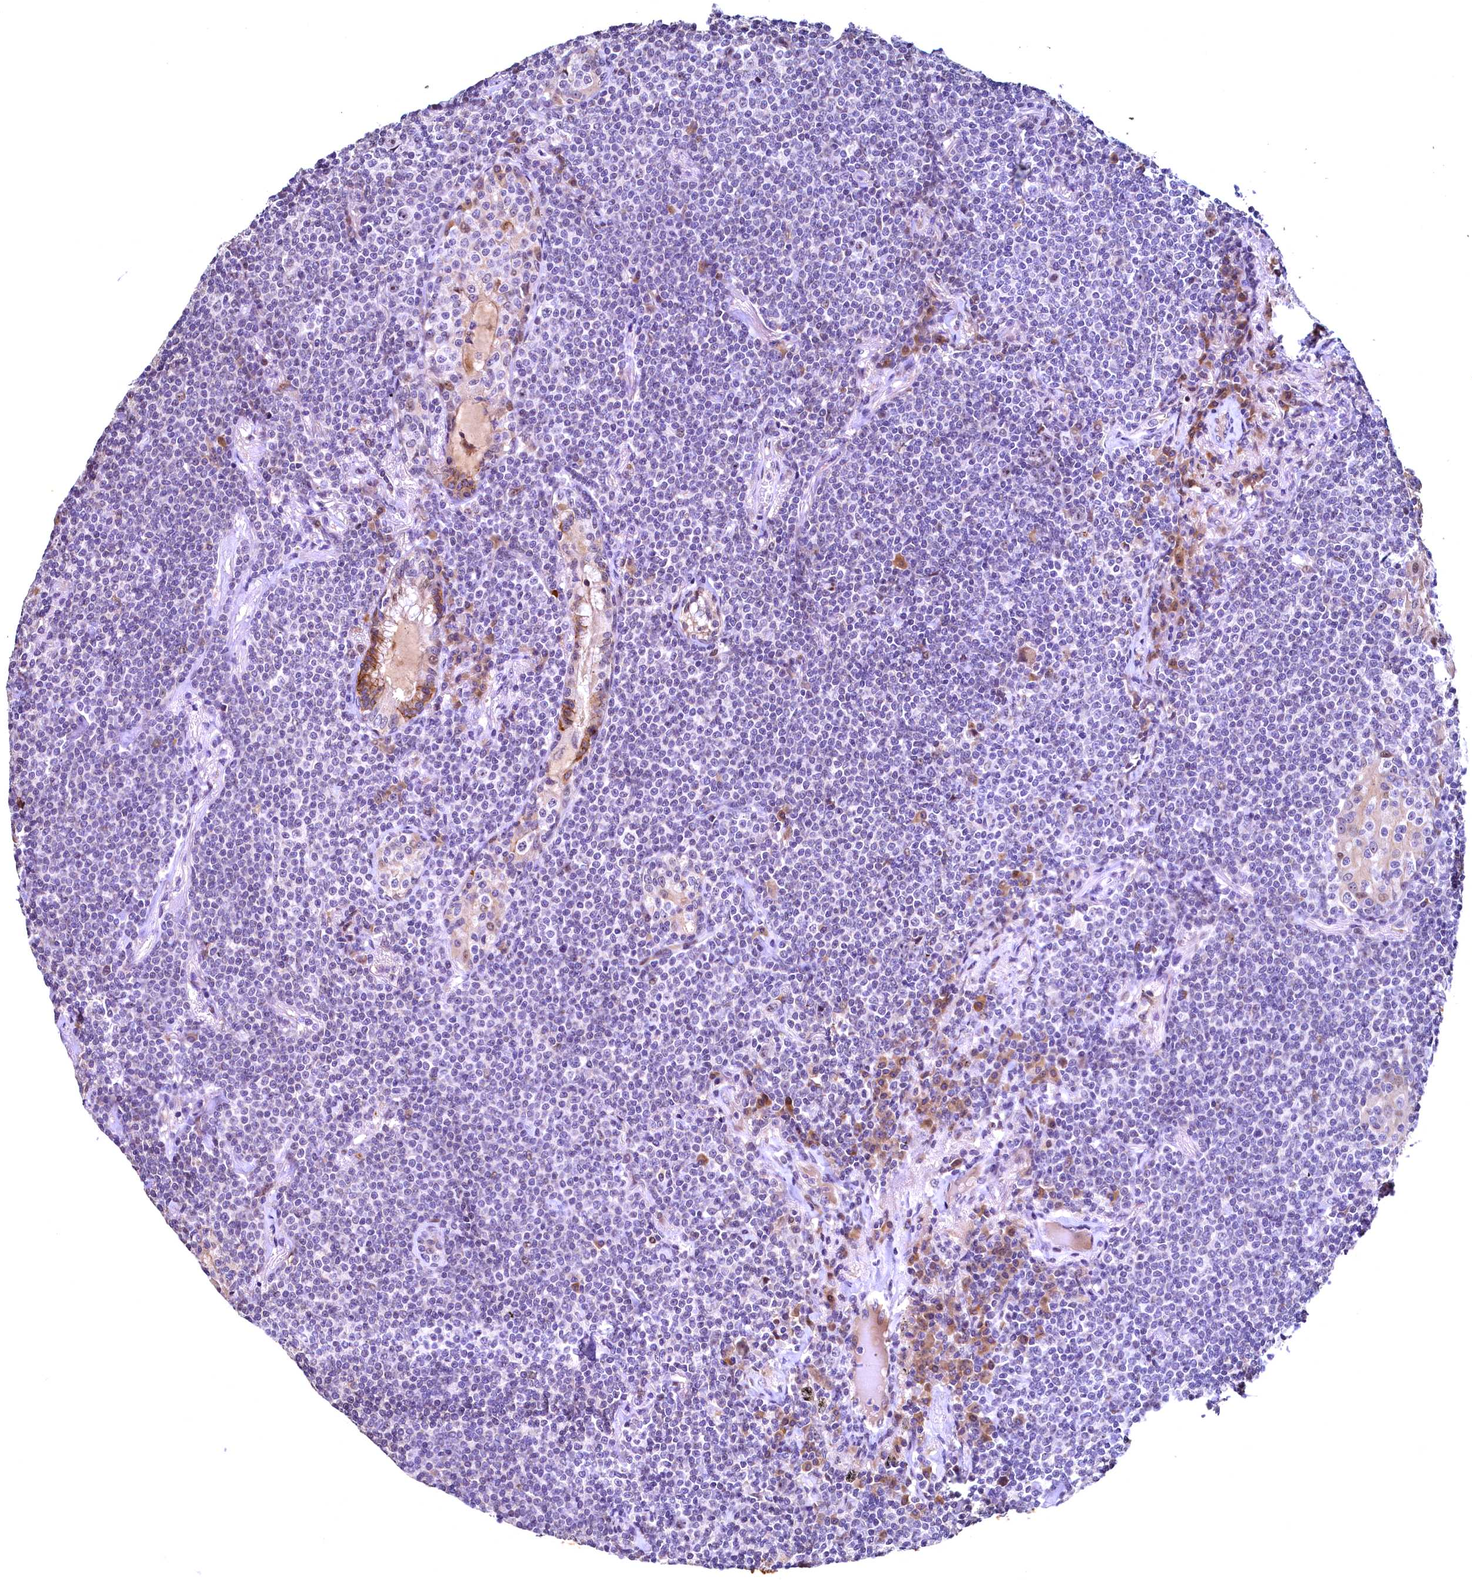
{"staining": {"intensity": "negative", "quantity": "none", "location": "none"}, "tissue": "lymphoma", "cell_type": "Tumor cells", "image_type": "cancer", "snomed": [{"axis": "morphology", "description": "Malignant lymphoma, non-Hodgkin's type, Low grade"}, {"axis": "topography", "description": "Lung"}], "caption": "IHC image of human malignant lymphoma, non-Hodgkin's type (low-grade) stained for a protein (brown), which shows no expression in tumor cells.", "gene": "LATS2", "patient": {"sex": "female", "age": 71}}